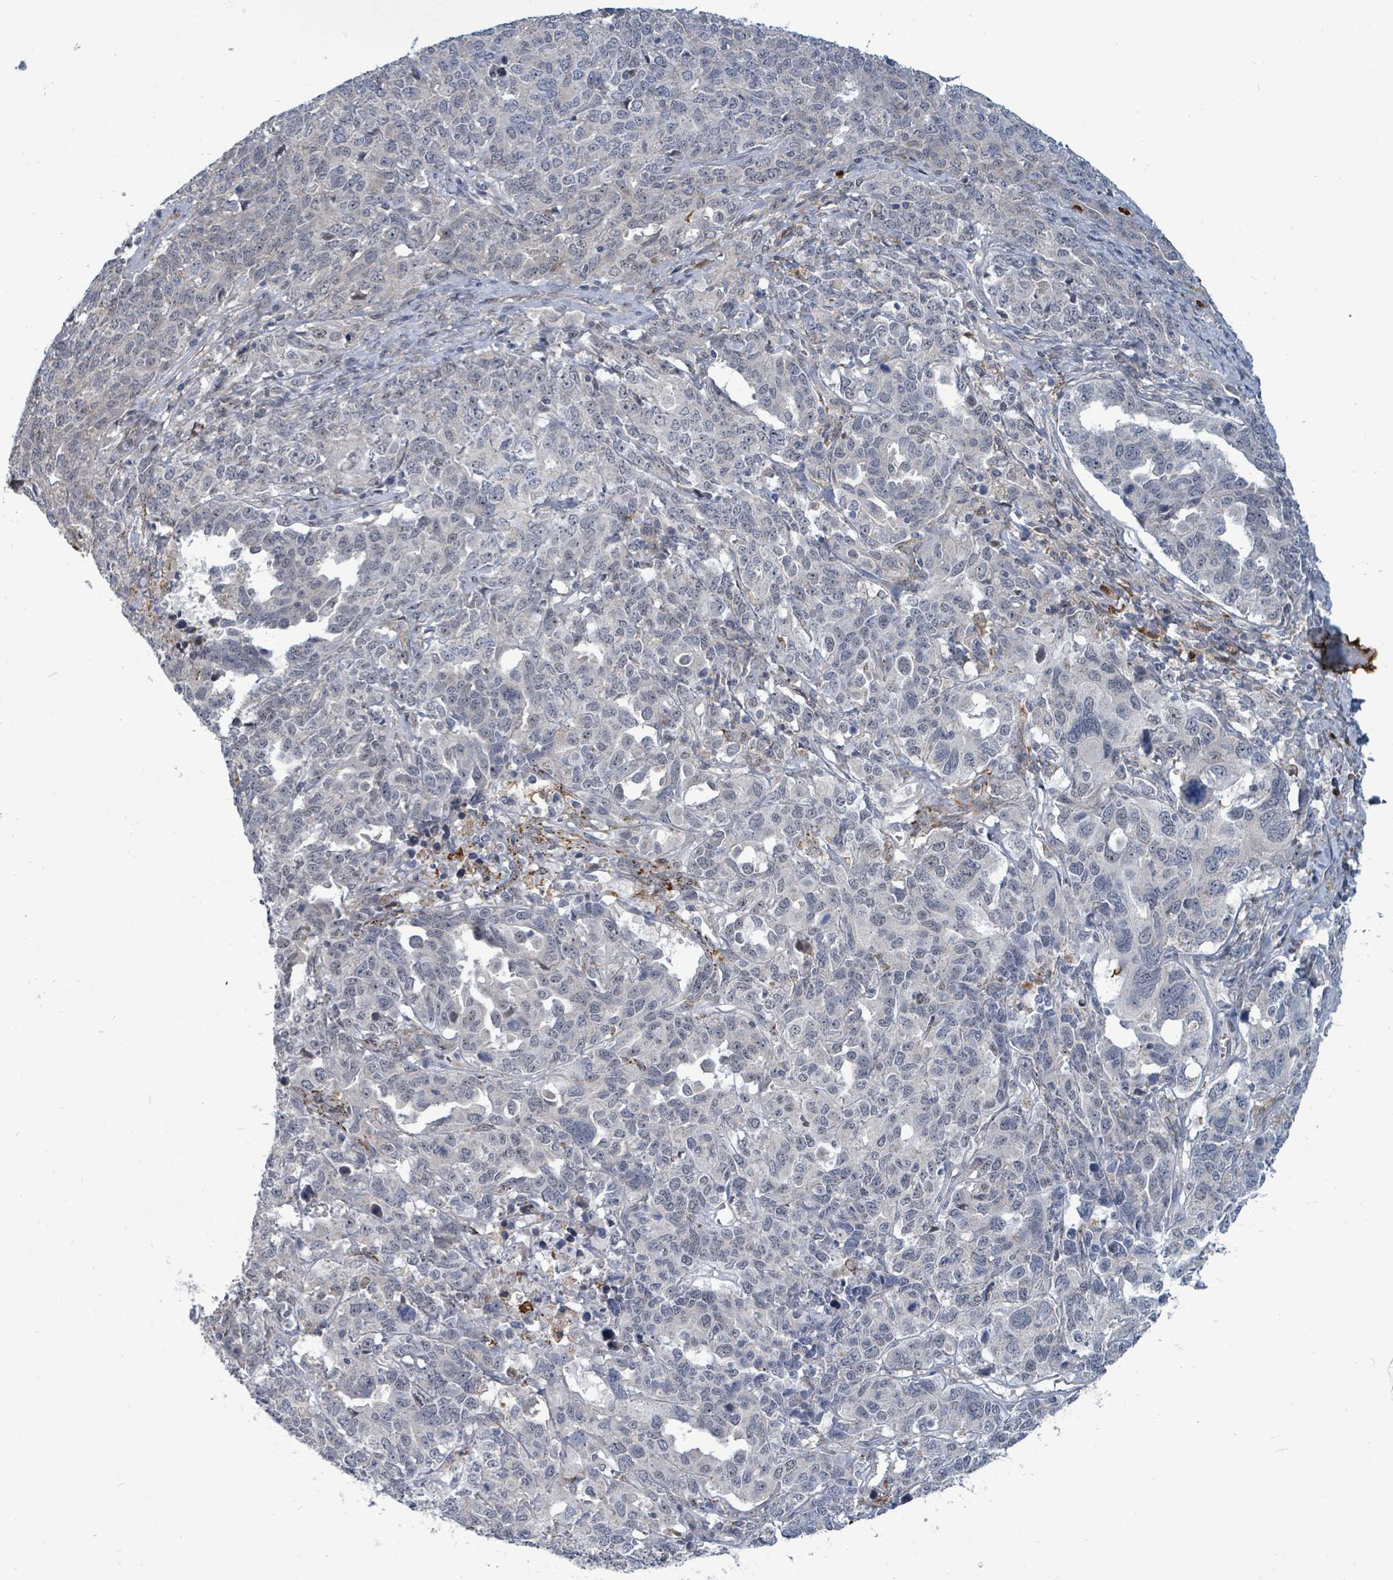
{"staining": {"intensity": "negative", "quantity": "none", "location": "none"}, "tissue": "ovarian cancer", "cell_type": "Tumor cells", "image_type": "cancer", "snomed": [{"axis": "morphology", "description": "Carcinoma, endometroid"}, {"axis": "topography", "description": "Ovary"}], "caption": "High power microscopy image of an immunohistochemistry image of endometroid carcinoma (ovarian), revealing no significant positivity in tumor cells.", "gene": "TRDMT1", "patient": {"sex": "female", "age": 62}}